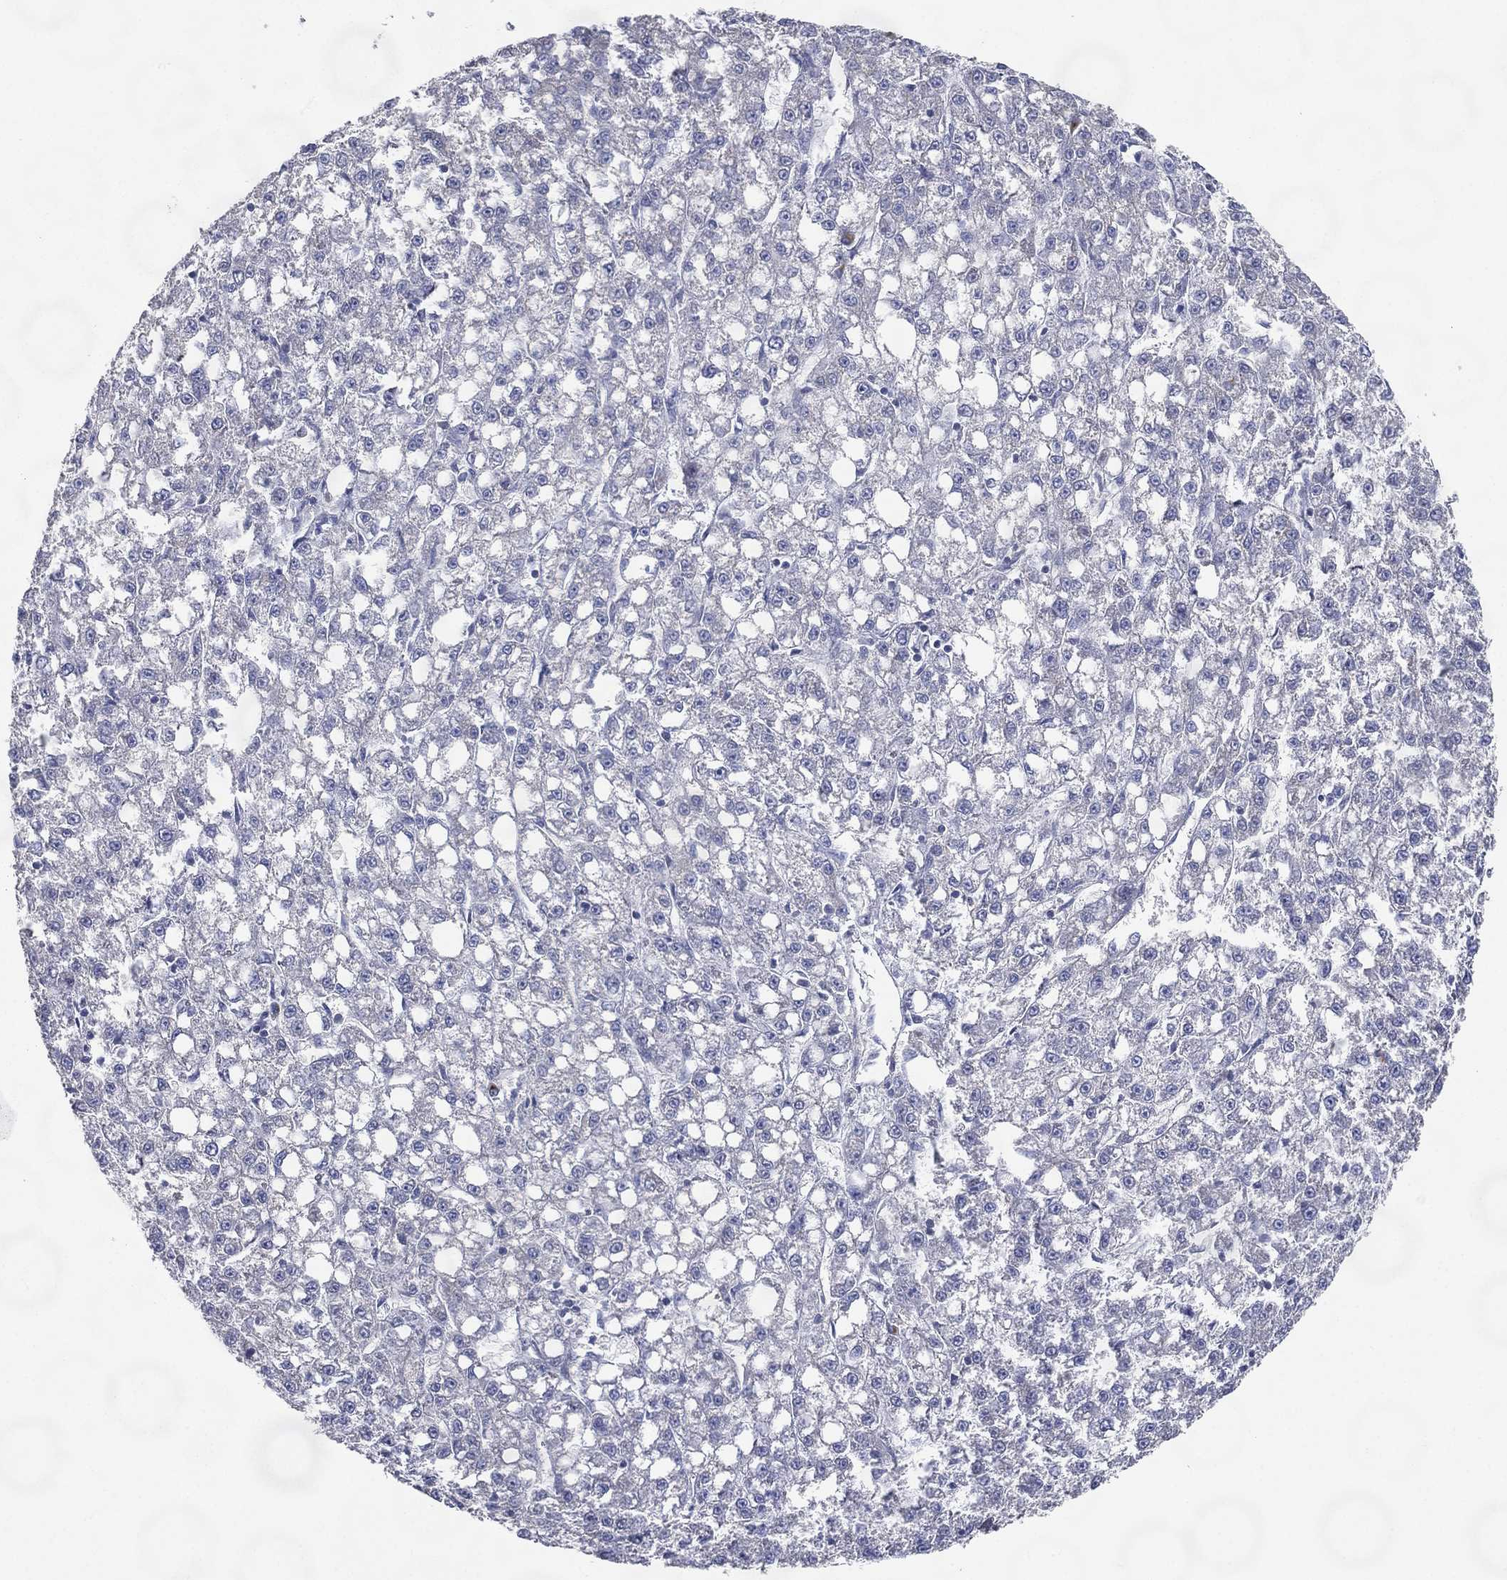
{"staining": {"intensity": "negative", "quantity": "none", "location": "none"}, "tissue": "liver cancer", "cell_type": "Tumor cells", "image_type": "cancer", "snomed": [{"axis": "morphology", "description": "Carcinoma, Hepatocellular, NOS"}, {"axis": "topography", "description": "Liver"}], "caption": "DAB immunohistochemical staining of liver cancer exhibits no significant expression in tumor cells.", "gene": "ATP8A2", "patient": {"sex": "female", "age": 65}}